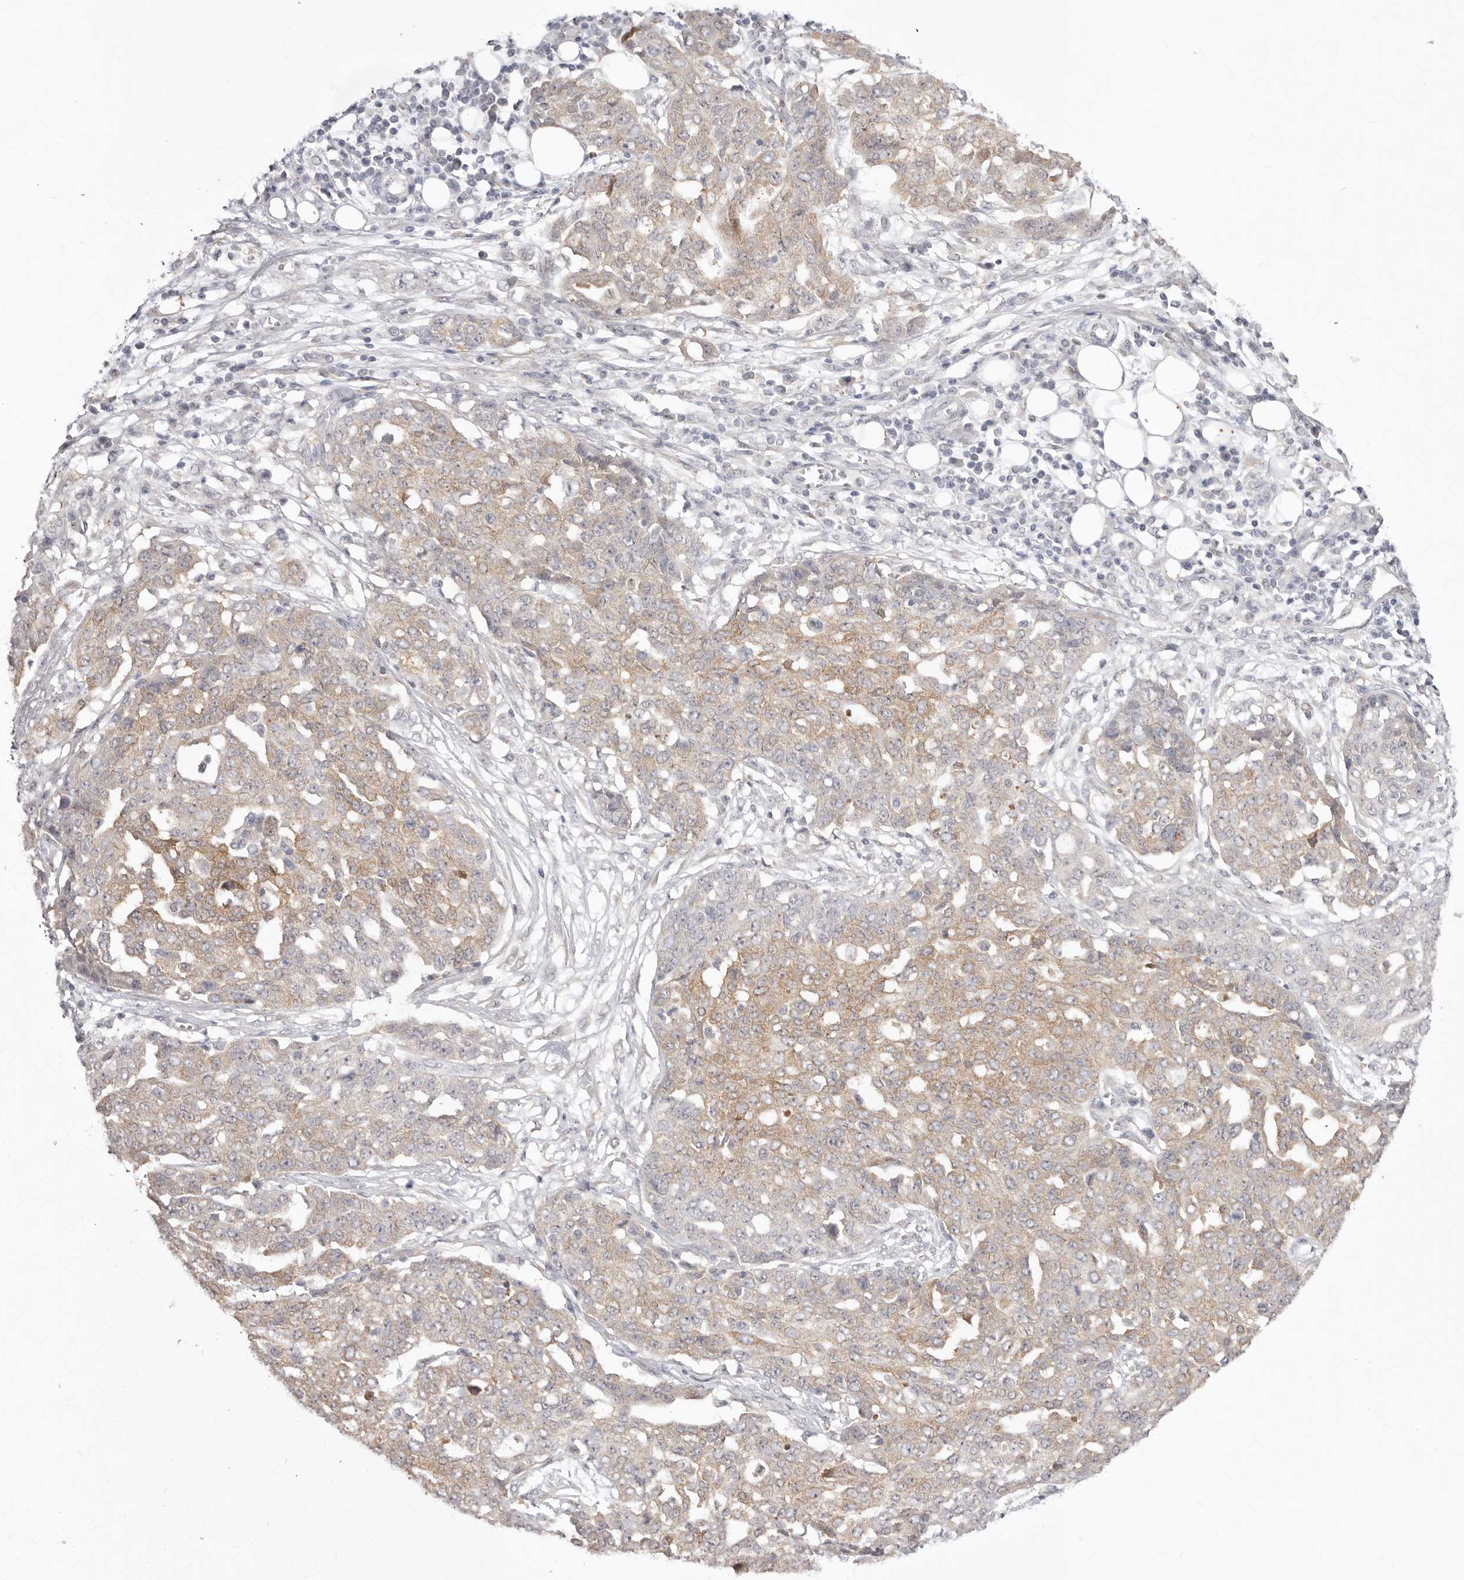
{"staining": {"intensity": "weak", "quantity": ">75%", "location": "cytoplasmic/membranous"}, "tissue": "ovarian cancer", "cell_type": "Tumor cells", "image_type": "cancer", "snomed": [{"axis": "morphology", "description": "Cystadenocarcinoma, serous, NOS"}, {"axis": "topography", "description": "Soft tissue"}, {"axis": "topography", "description": "Ovary"}], "caption": "Protein staining by IHC exhibits weak cytoplasmic/membranous expression in about >75% of tumor cells in ovarian serous cystadenocarcinoma.", "gene": "TADA1", "patient": {"sex": "female", "age": 57}}